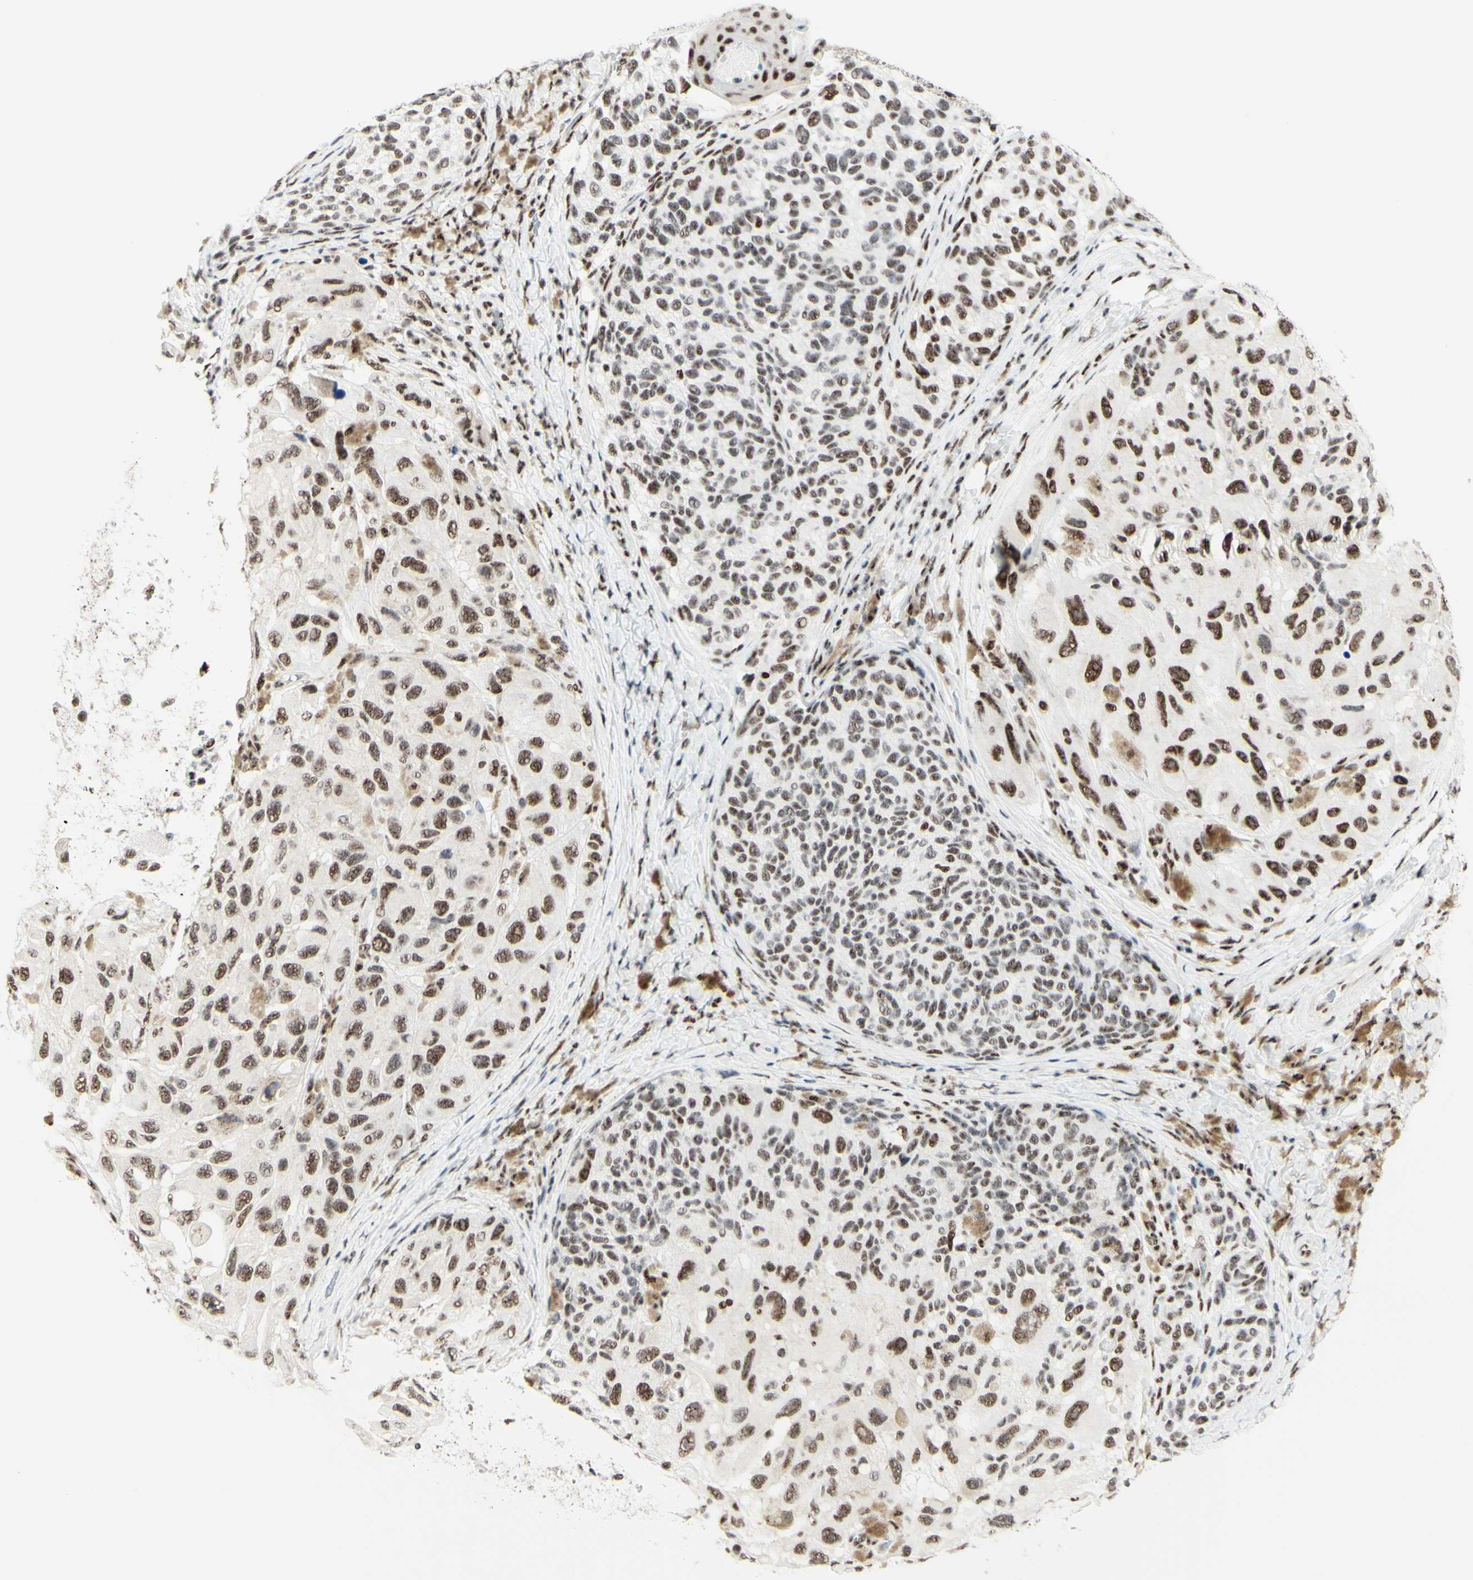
{"staining": {"intensity": "moderate", "quantity": ">75%", "location": "nuclear"}, "tissue": "melanoma", "cell_type": "Tumor cells", "image_type": "cancer", "snomed": [{"axis": "morphology", "description": "Malignant melanoma, NOS"}, {"axis": "topography", "description": "Skin"}], "caption": "IHC photomicrograph of melanoma stained for a protein (brown), which exhibits medium levels of moderate nuclear staining in about >75% of tumor cells.", "gene": "WTAP", "patient": {"sex": "female", "age": 73}}